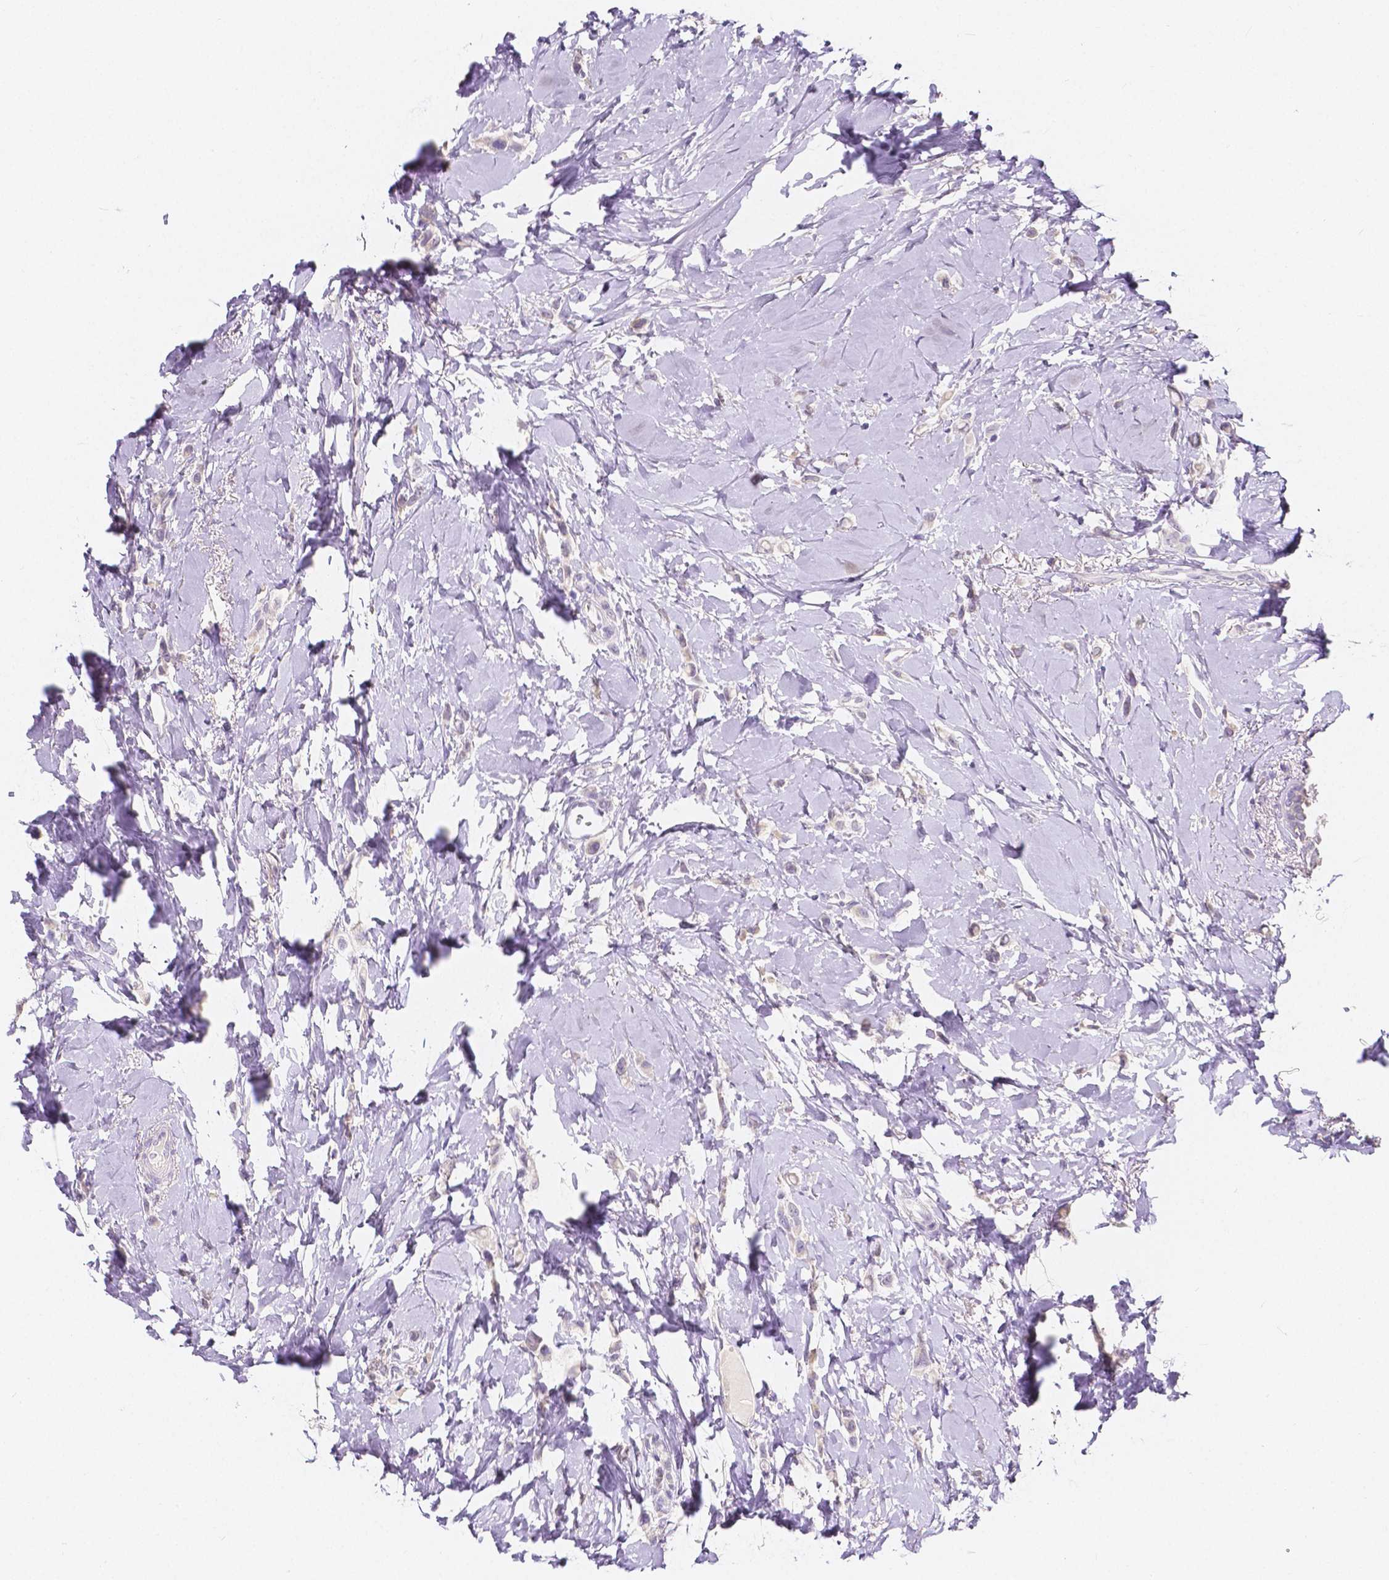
{"staining": {"intensity": "negative", "quantity": "none", "location": "none"}, "tissue": "breast cancer", "cell_type": "Tumor cells", "image_type": "cancer", "snomed": [{"axis": "morphology", "description": "Lobular carcinoma"}, {"axis": "topography", "description": "Breast"}], "caption": "Tumor cells show no significant protein staining in lobular carcinoma (breast).", "gene": "ACP5", "patient": {"sex": "female", "age": 66}}